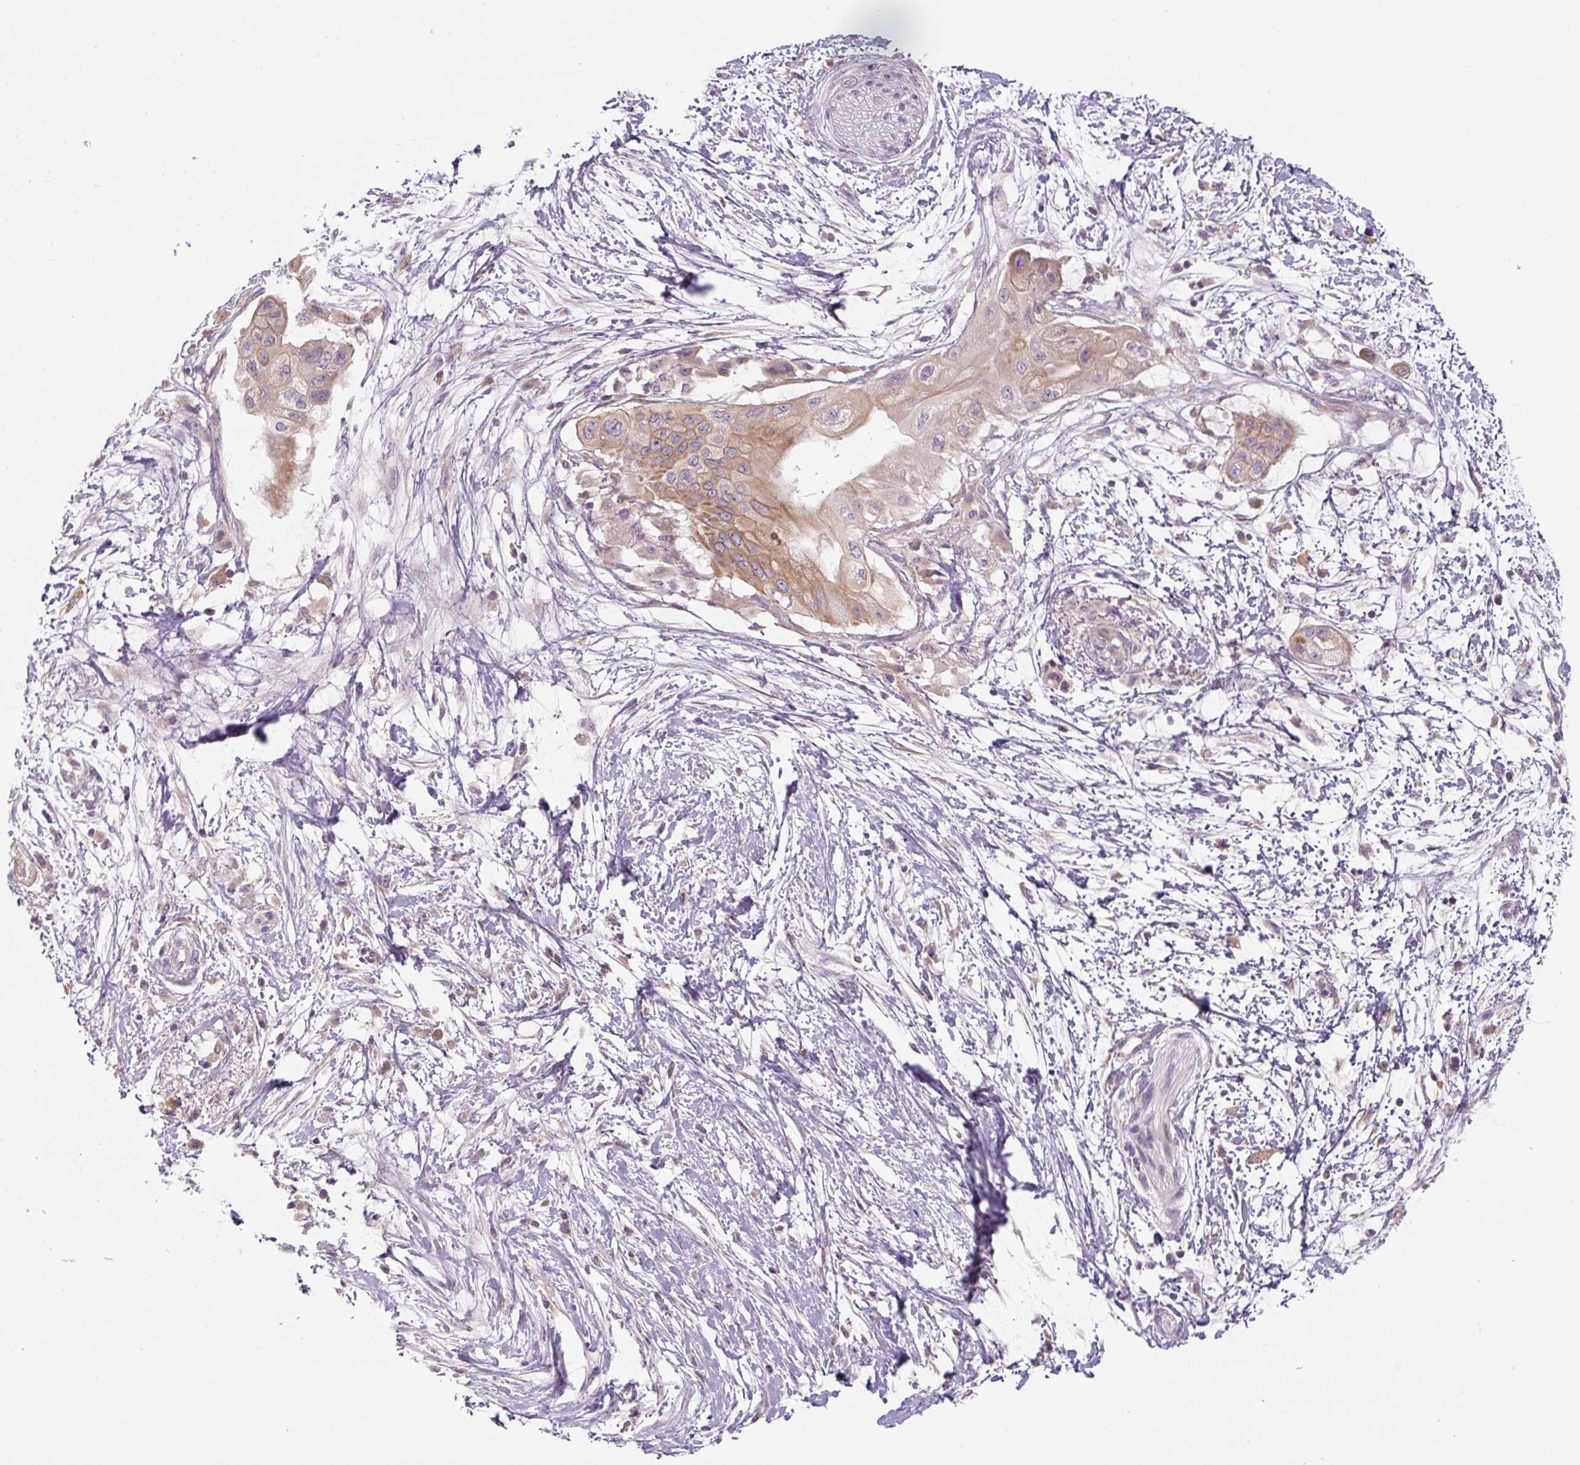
{"staining": {"intensity": "weak", "quantity": ">75%", "location": "cytoplasmic/membranous"}, "tissue": "pancreatic cancer", "cell_type": "Tumor cells", "image_type": "cancer", "snomed": [{"axis": "morphology", "description": "Adenocarcinoma, NOS"}, {"axis": "topography", "description": "Pancreas"}], "caption": "DAB (3,3'-diaminobenzidine) immunohistochemical staining of adenocarcinoma (pancreatic) reveals weak cytoplasmic/membranous protein expression in approximately >75% of tumor cells. The protein of interest is stained brown, and the nuclei are stained in blue (DAB IHC with brightfield microscopy, high magnification).", "gene": "YIF1B", "patient": {"sex": "male", "age": 68}}